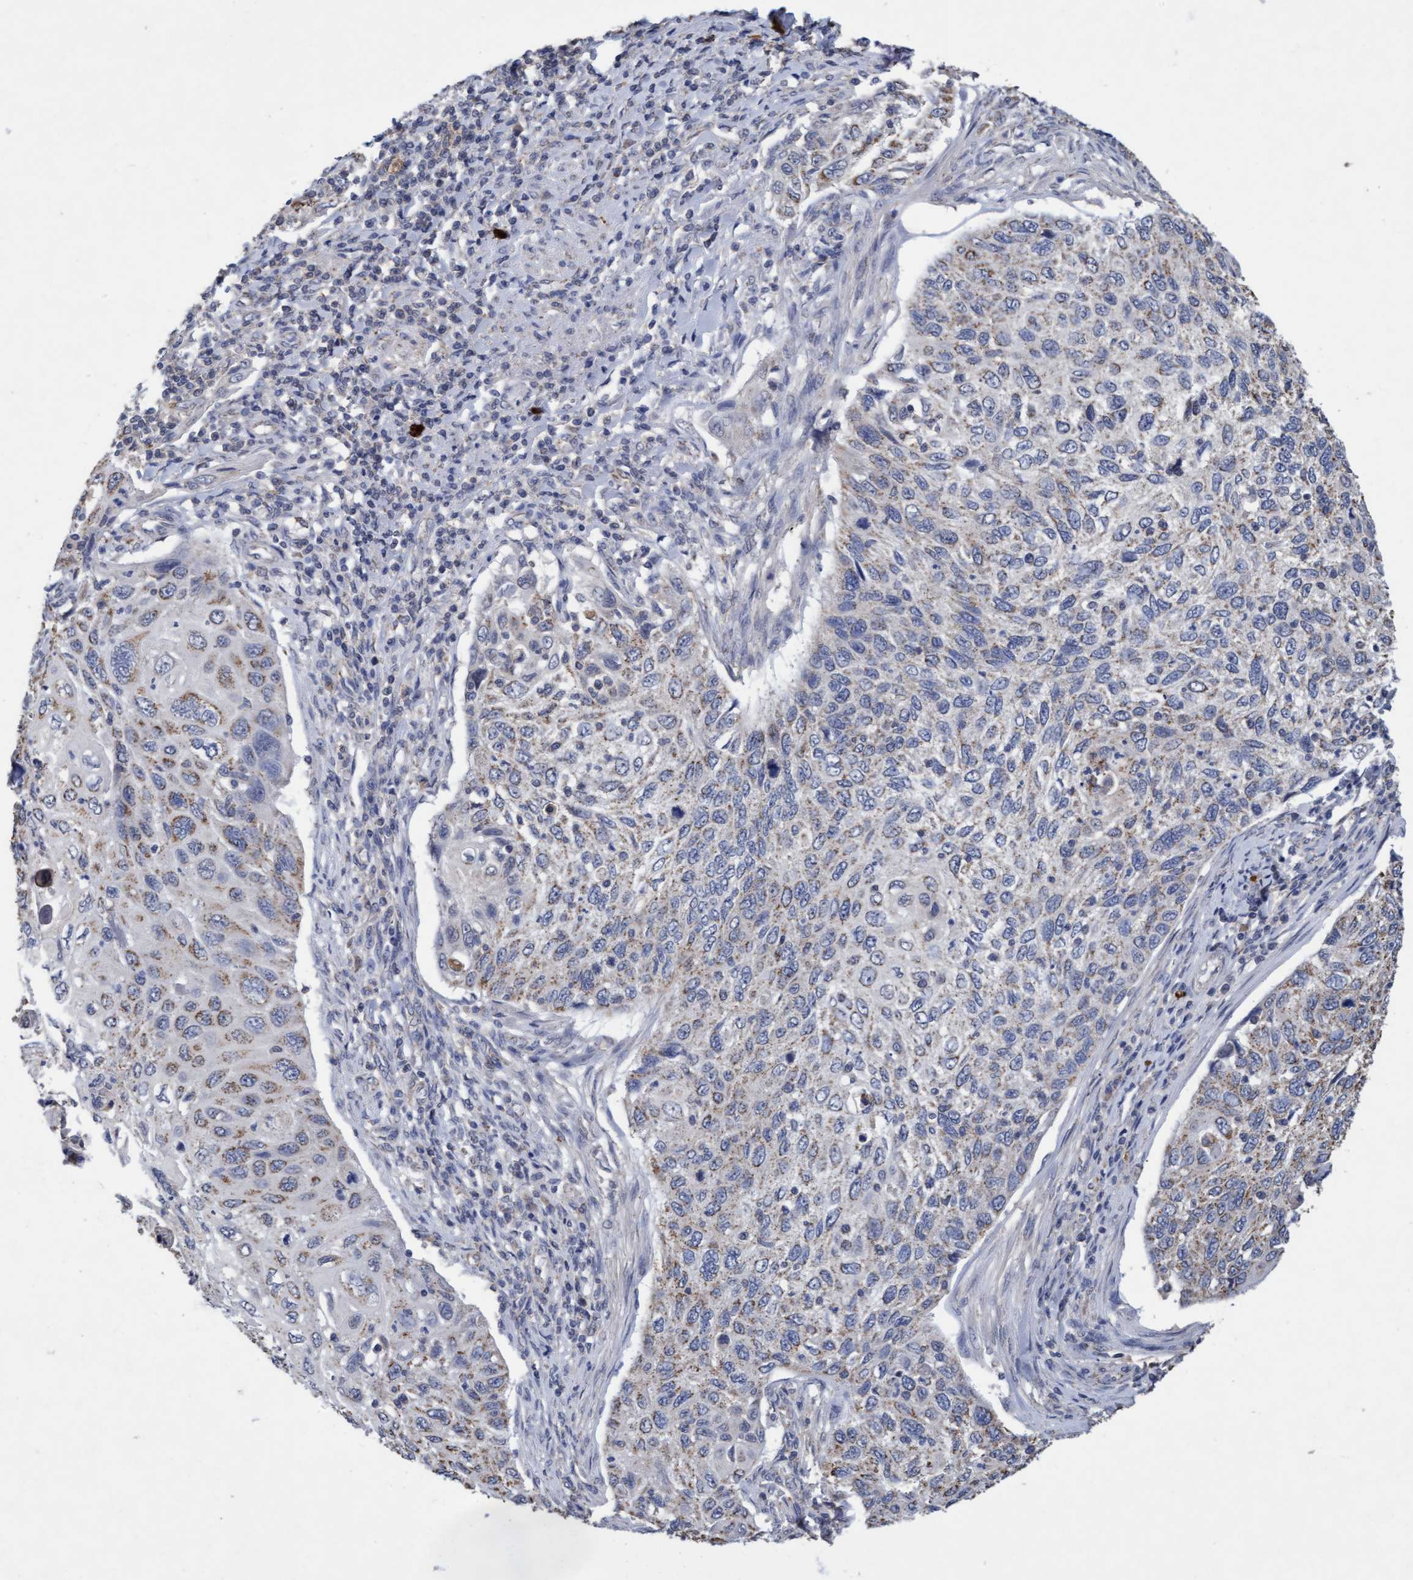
{"staining": {"intensity": "weak", "quantity": "25%-75%", "location": "cytoplasmic/membranous"}, "tissue": "cervical cancer", "cell_type": "Tumor cells", "image_type": "cancer", "snomed": [{"axis": "morphology", "description": "Squamous cell carcinoma, NOS"}, {"axis": "topography", "description": "Cervix"}], "caption": "Immunohistochemical staining of cervical squamous cell carcinoma shows low levels of weak cytoplasmic/membranous staining in approximately 25%-75% of tumor cells.", "gene": "VSIG8", "patient": {"sex": "female", "age": 70}}